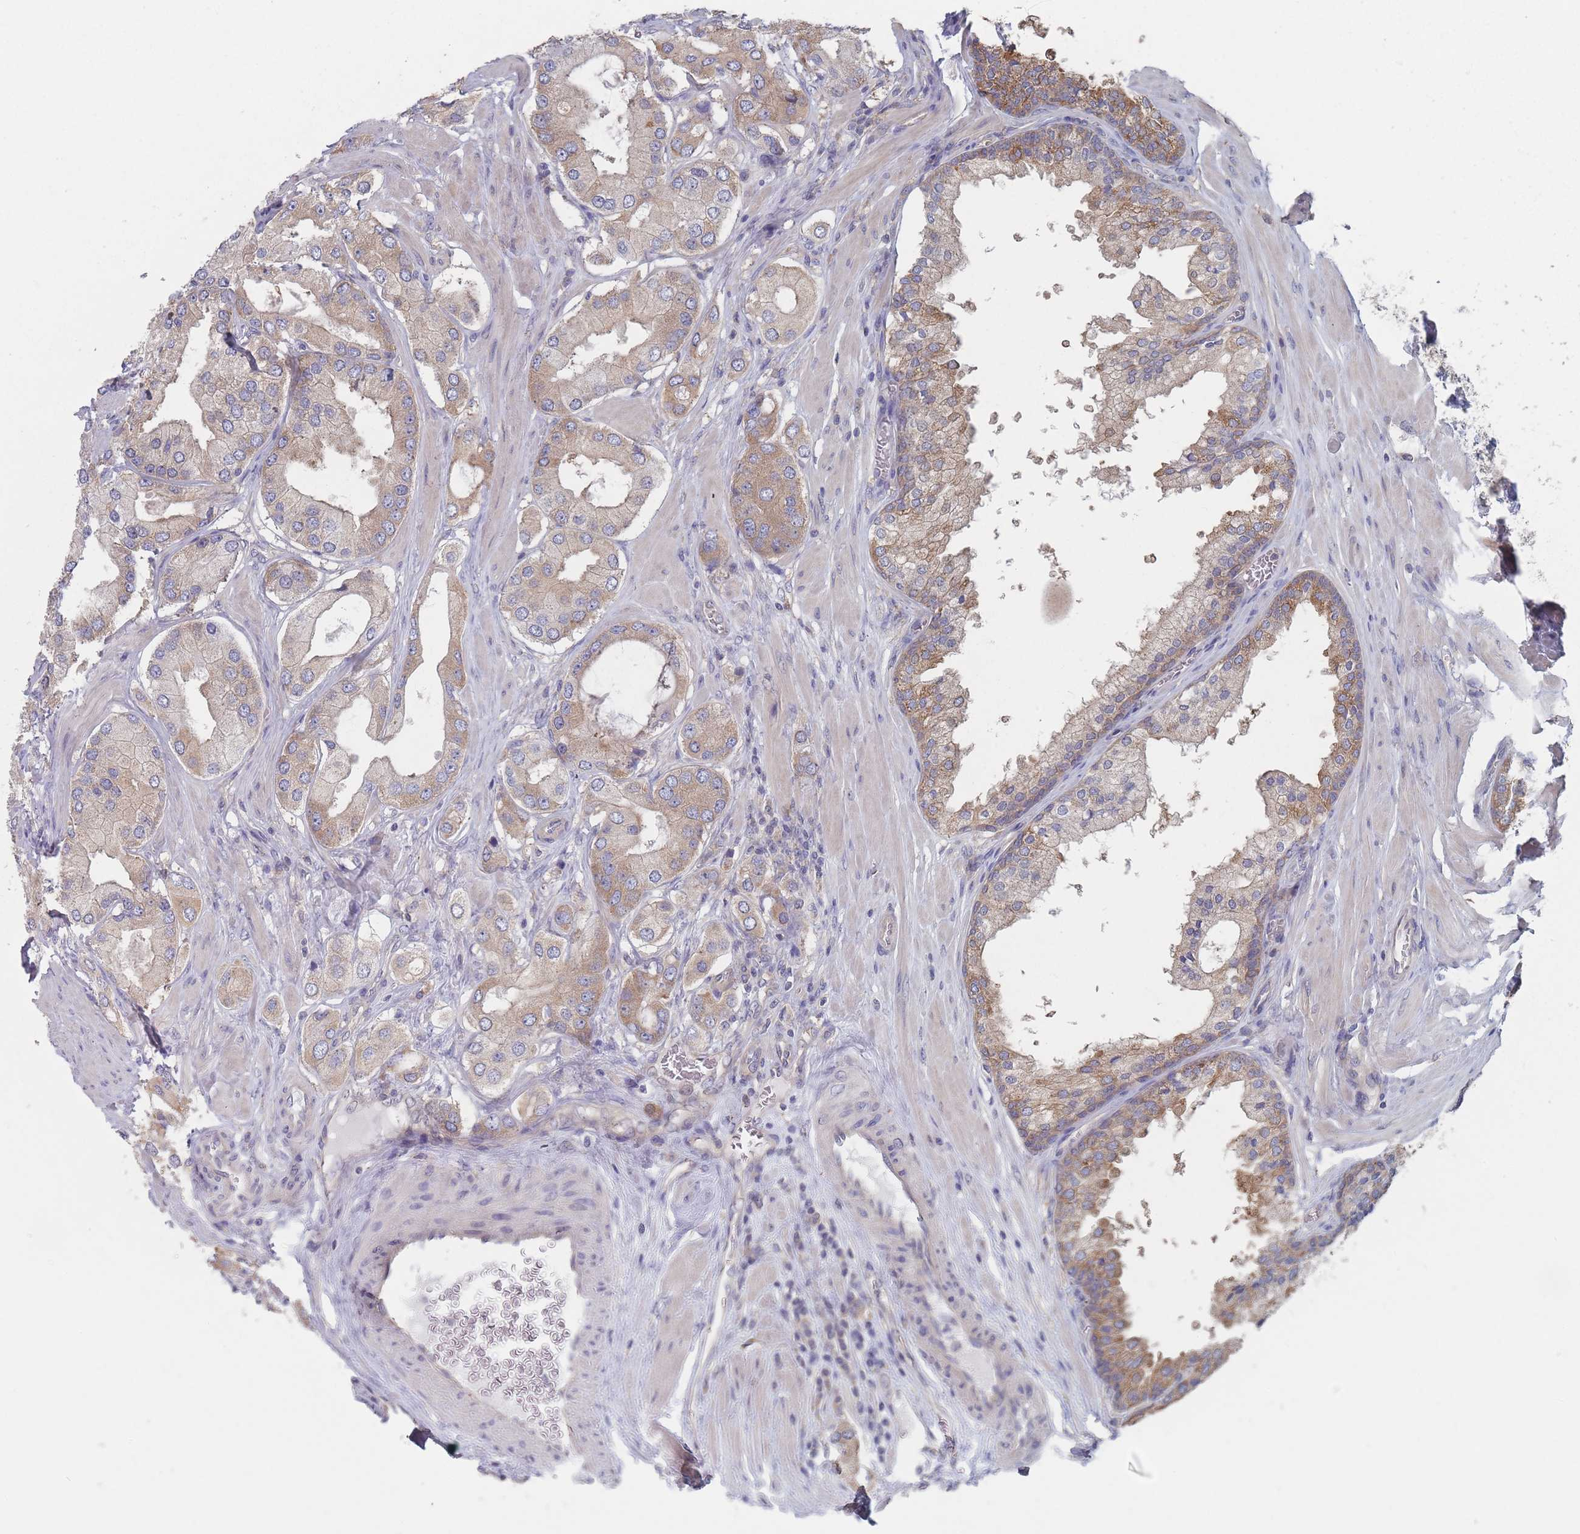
{"staining": {"intensity": "weak", "quantity": "25%-75%", "location": "cytoplasmic/membranous"}, "tissue": "prostate cancer", "cell_type": "Tumor cells", "image_type": "cancer", "snomed": [{"axis": "morphology", "description": "Adenocarcinoma, Low grade"}, {"axis": "topography", "description": "Prostate"}], "caption": "Immunohistochemistry (IHC) image of neoplastic tissue: human adenocarcinoma (low-grade) (prostate) stained using IHC displays low levels of weak protein expression localized specifically in the cytoplasmic/membranous of tumor cells, appearing as a cytoplasmic/membranous brown color.", "gene": "EFCC1", "patient": {"sex": "male", "age": 42}}